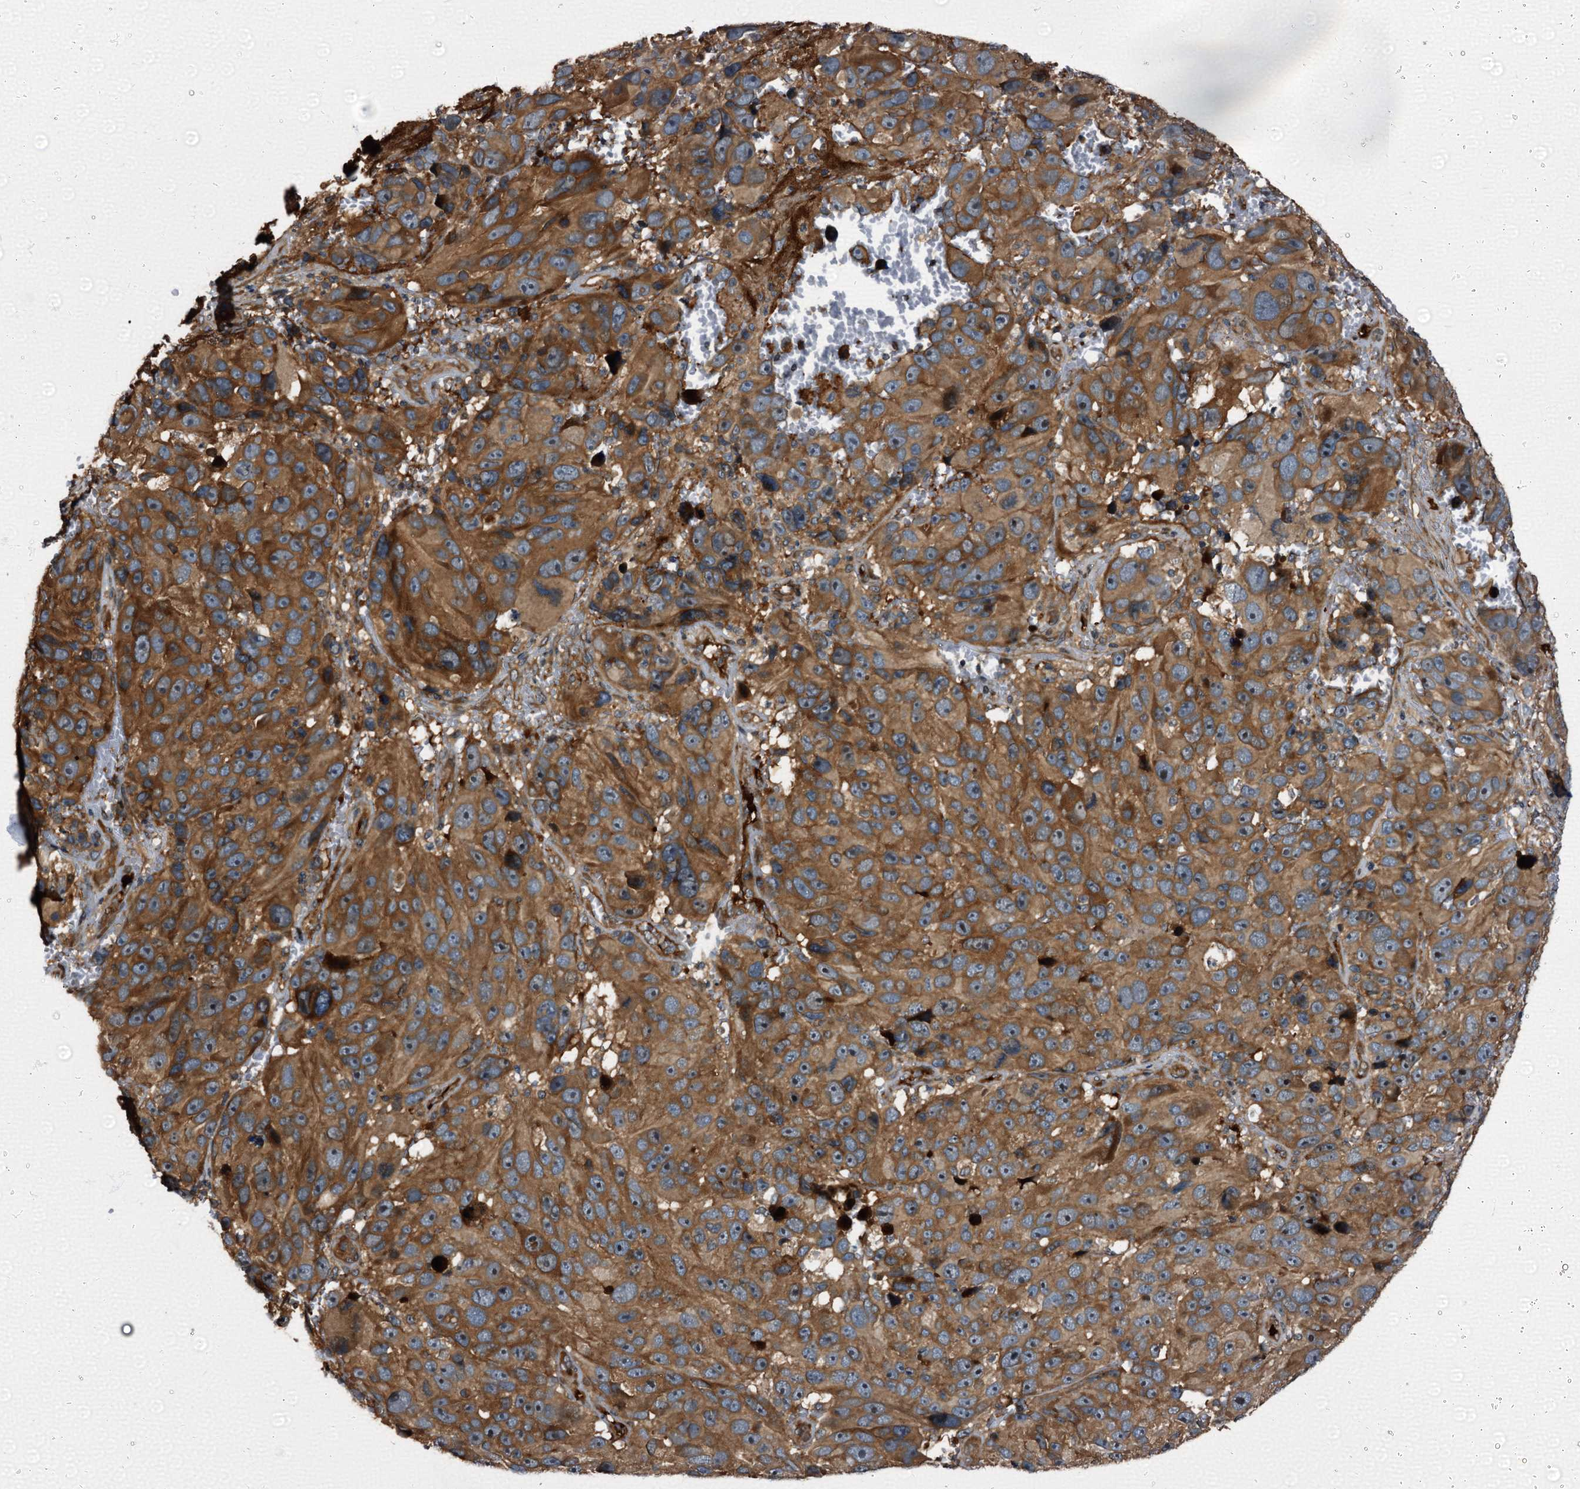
{"staining": {"intensity": "moderate", "quantity": ">75%", "location": "cytoplasmic/membranous"}, "tissue": "melanoma", "cell_type": "Tumor cells", "image_type": "cancer", "snomed": [{"axis": "morphology", "description": "Malignant melanoma, NOS"}, {"axis": "topography", "description": "Skin"}], "caption": "DAB (3,3'-diaminobenzidine) immunohistochemical staining of human melanoma displays moderate cytoplasmic/membranous protein staining in about >75% of tumor cells.", "gene": "PEX5", "patient": {"sex": "male", "age": 84}}